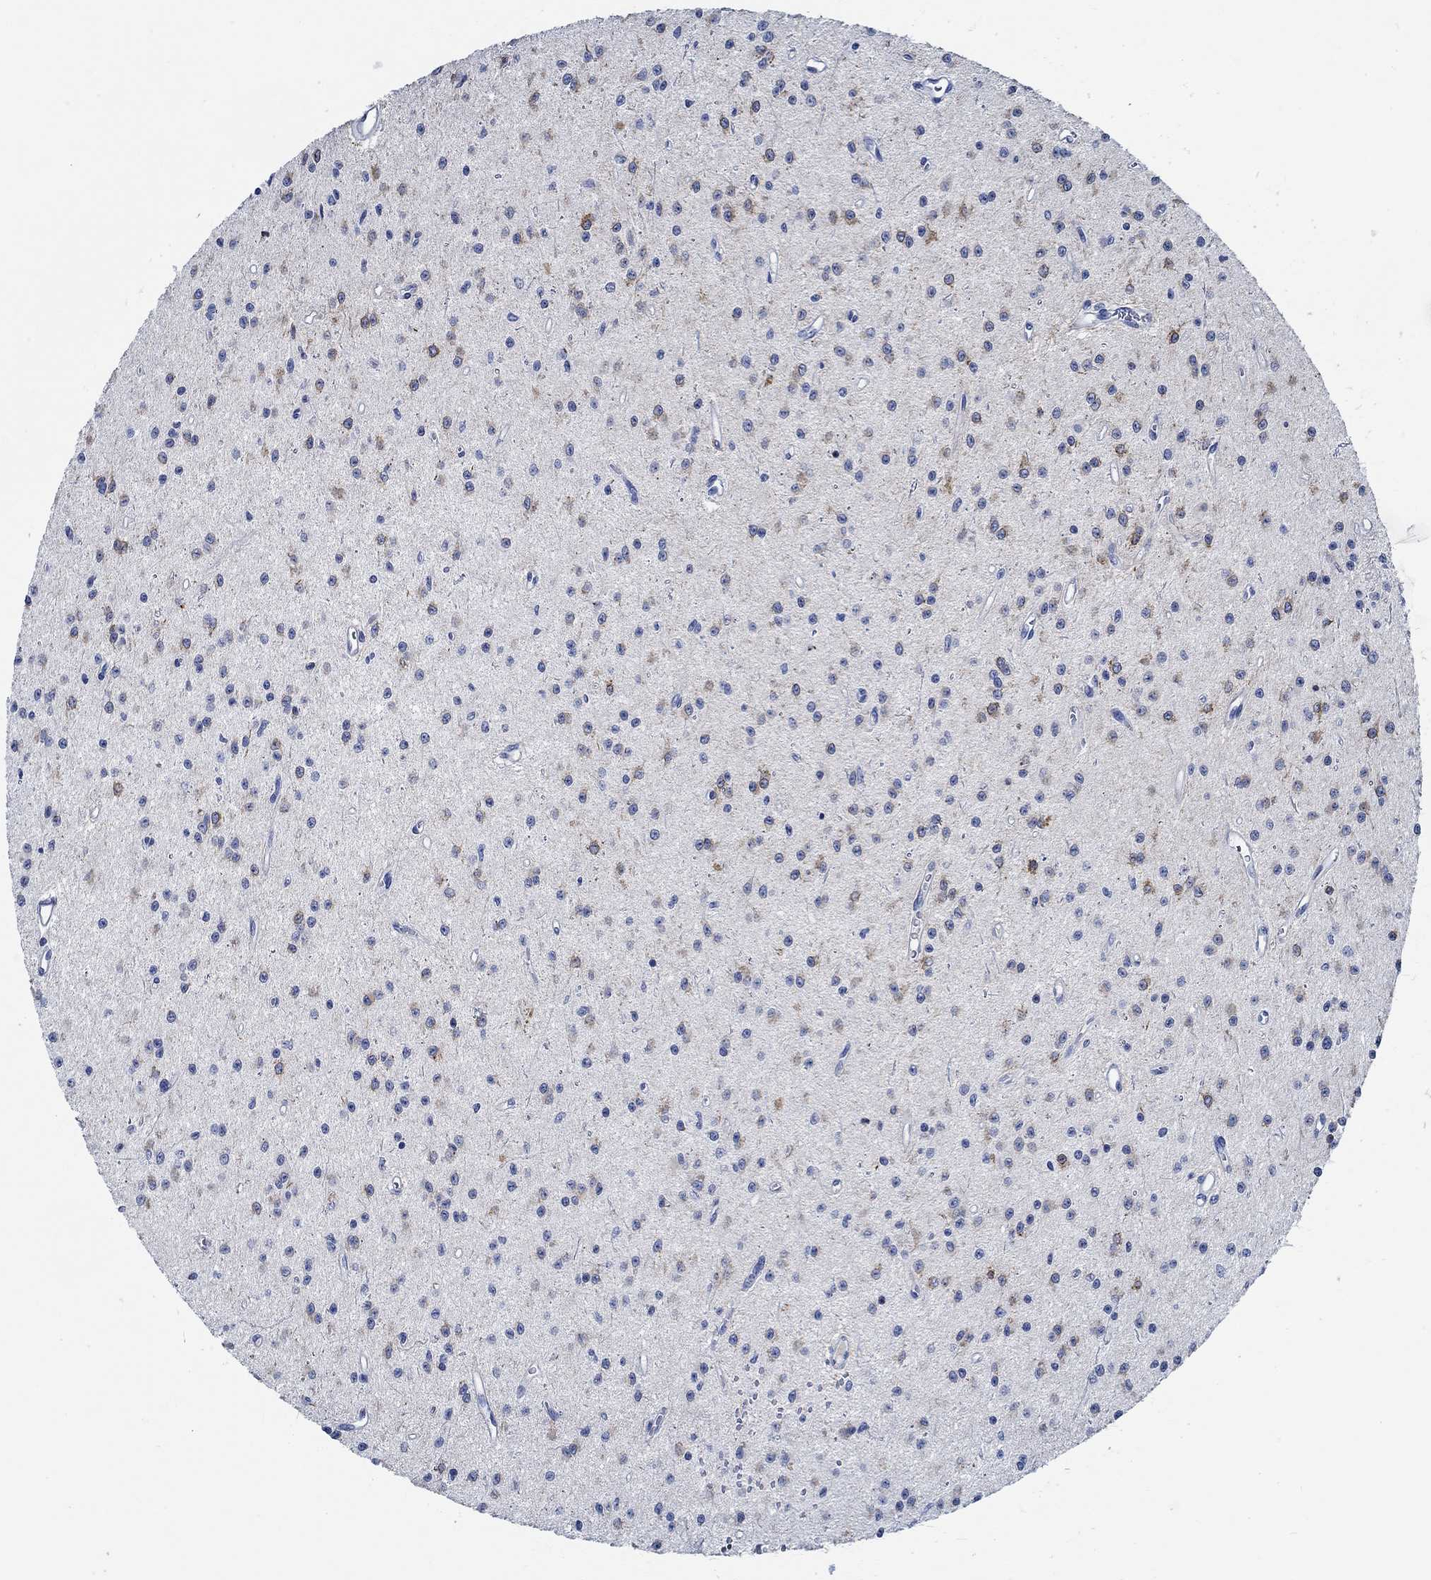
{"staining": {"intensity": "negative", "quantity": "none", "location": "none"}, "tissue": "glioma", "cell_type": "Tumor cells", "image_type": "cancer", "snomed": [{"axis": "morphology", "description": "Glioma, malignant, Low grade"}, {"axis": "topography", "description": "Brain"}], "caption": "IHC micrograph of human malignant glioma (low-grade) stained for a protein (brown), which shows no positivity in tumor cells.", "gene": "HECW2", "patient": {"sex": "female", "age": 45}}